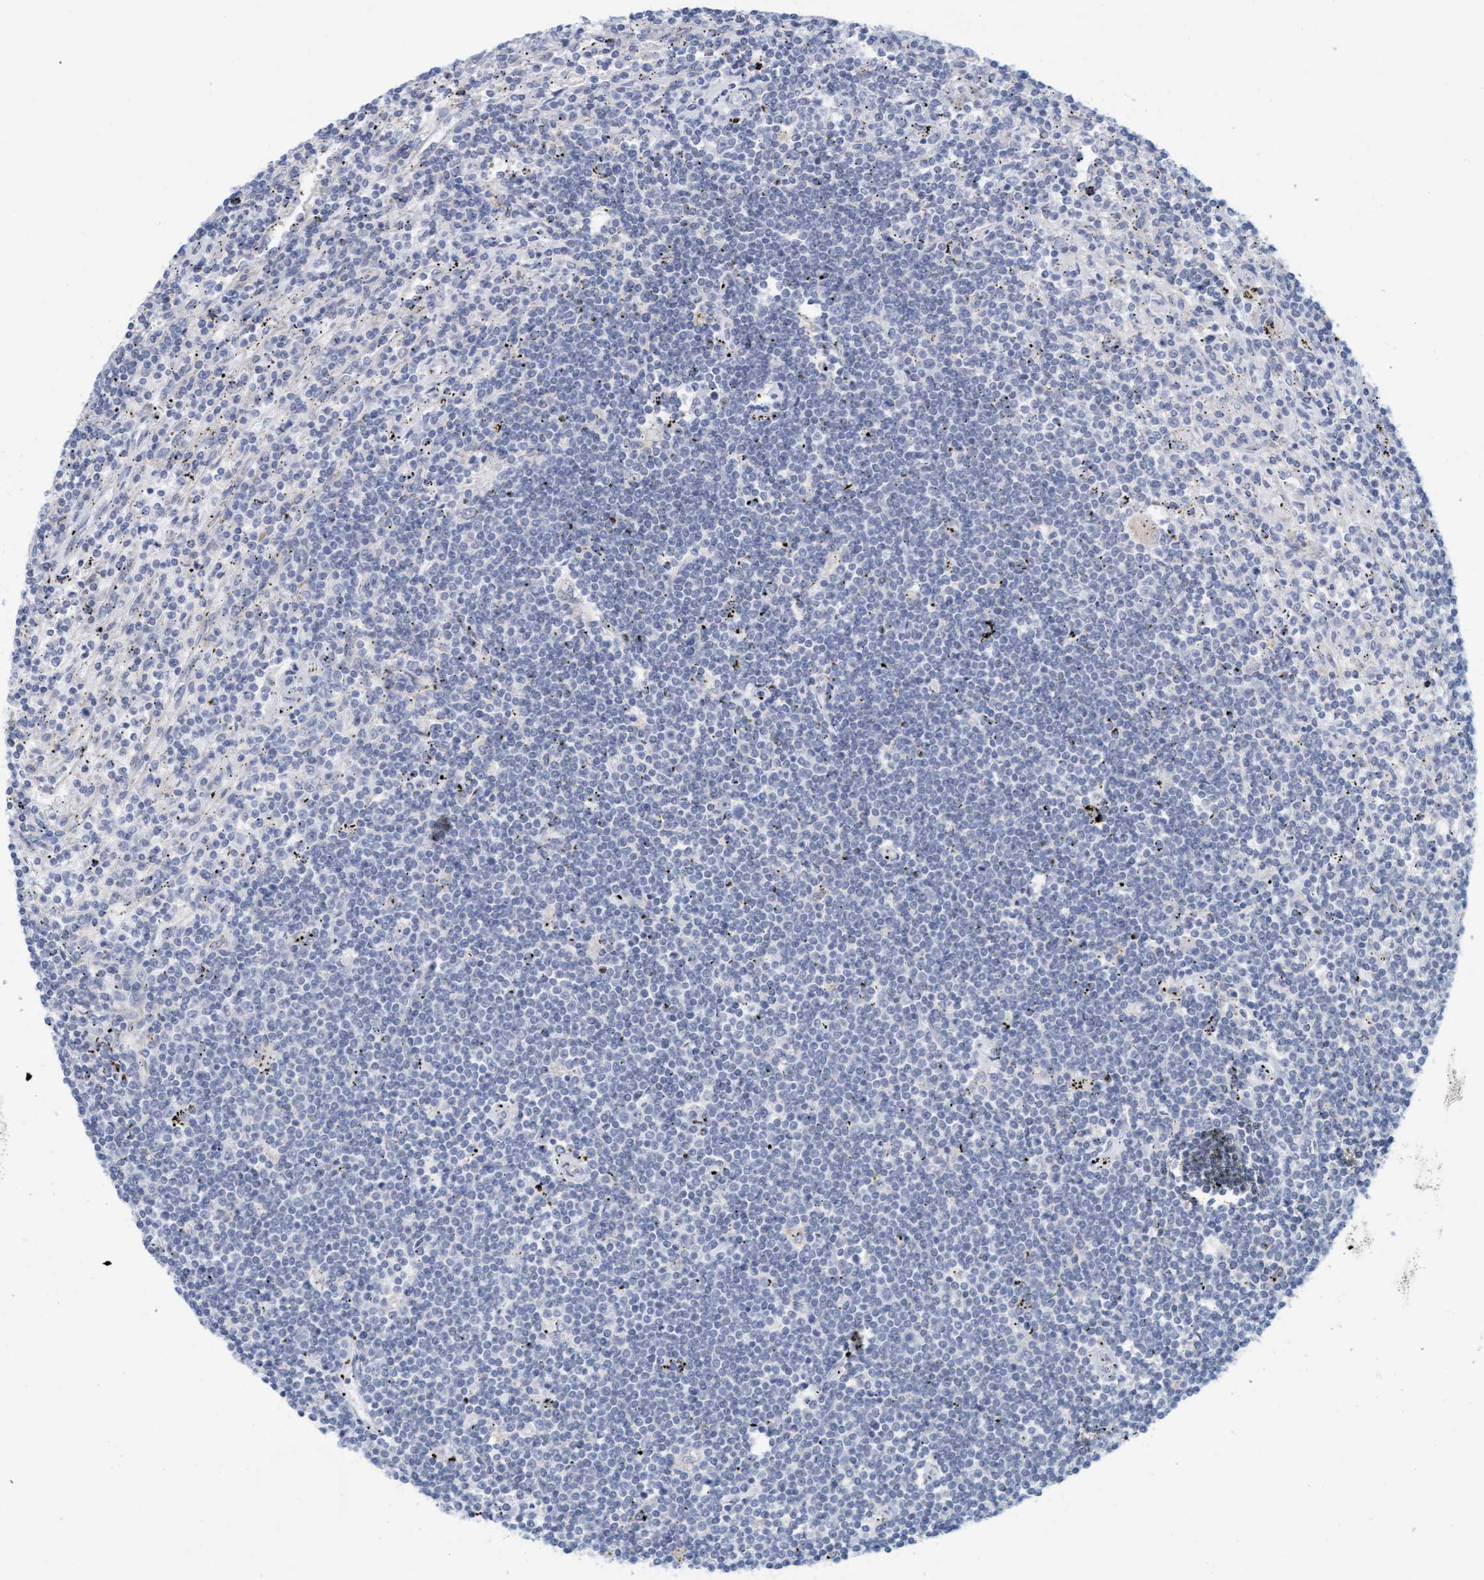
{"staining": {"intensity": "negative", "quantity": "none", "location": "none"}, "tissue": "lymphoma", "cell_type": "Tumor cells", "image_type": "cancer", "snomed": [{"axis": "morphology", "description": "Malignant lymphoma, non-Hodgkin's type, Low grade"}, {"axis": "topography", "description": "Spleen"}], "caption": "This is an immunohistochemistry (IHC) micrograph of lymphoma. There is no staining in tumor cells.", "gene": "CPA3", "patient": {"sex": "male", "age": 76}}